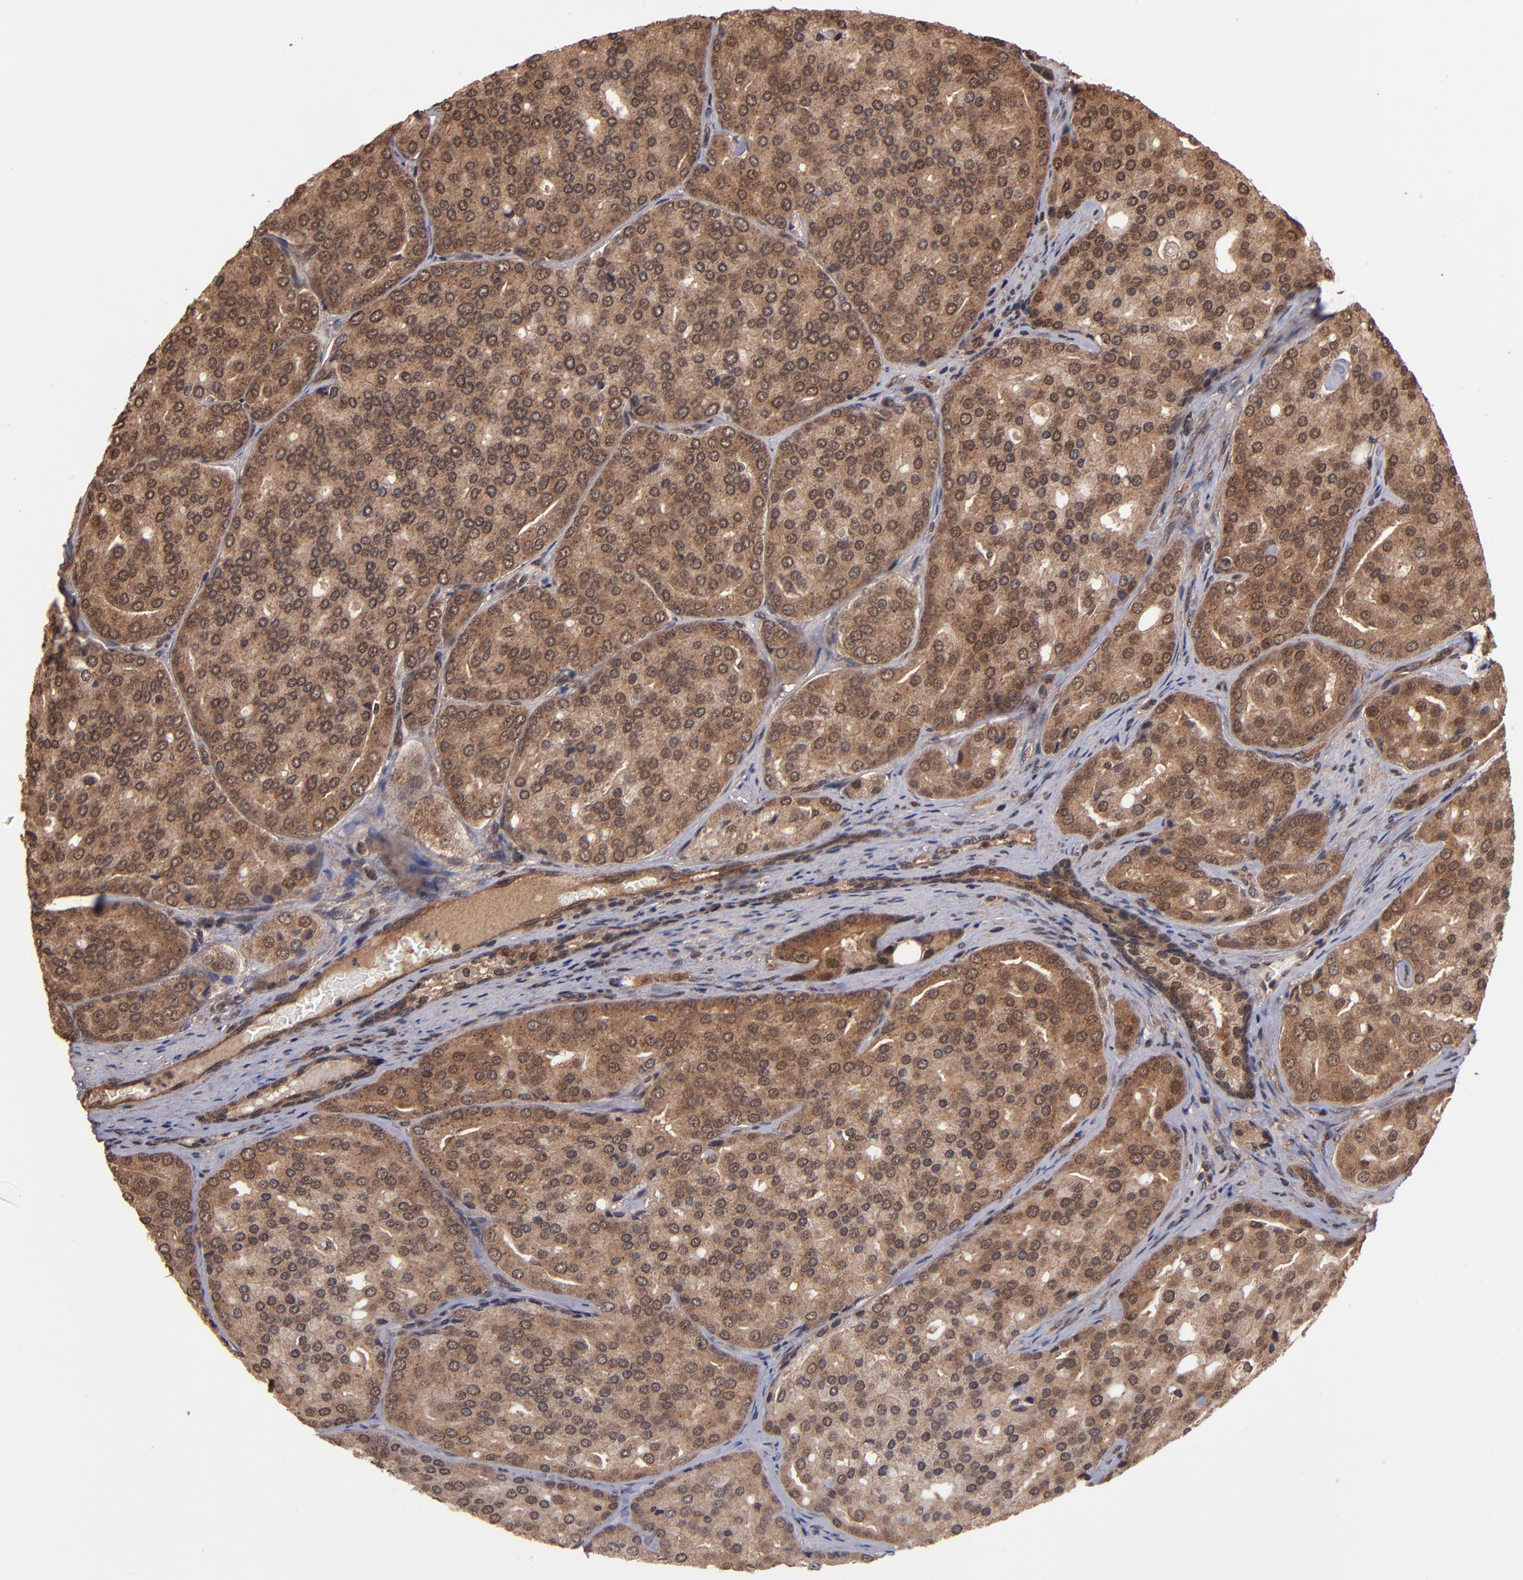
{"staining": {"intensity": "moderate", "quantity": ">75%", "location": "cytoplasmic/membranous"}, "tissue": "prostate cancer", "cell_type": "Tumor cells", "image_type": "cancer", "snomed": [{"axis": "morphology", "description": "Adenocarcinoma, High grade"}, {"axis": "topography", "description": "Prostate"}], "caption": "Protein expression analysis of adenocarcinoma (high-grade) (prostate) shows moderate cytoplasmic/membranous staining in approximately >75% of tumor cells. (DAB (3,3'-diaminobenzidine) IHC, brown staining for protein, blue staining for nuclei).", "gene": "NFE2L2", "patient": {"sex": "male", "age": 64}}